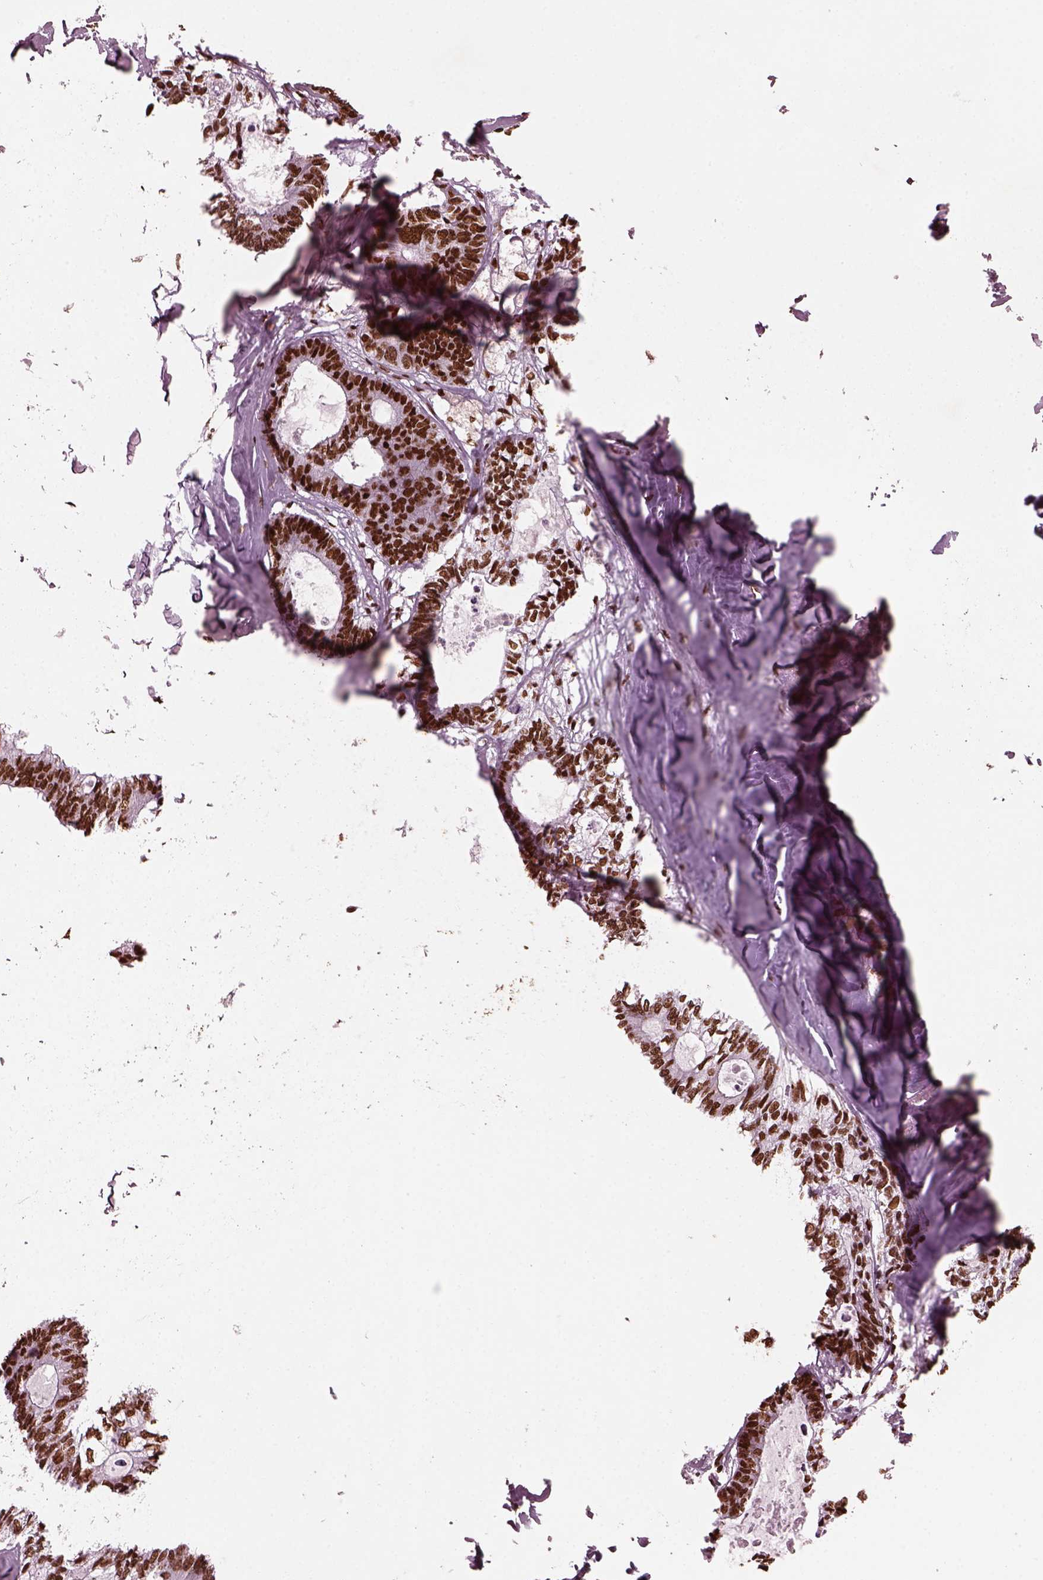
{"staining": {"intensity": "strong", "quantity": ">75%", "location": "nuclear"}, "tissue": "colorectal cancer", "cell_type": "Tumor cells", "image_type": "cancer", "snomed": [{"axis": "morphology", "description": "Adenocarcinoma, NOS"}, {"axis": "topography", "description": "Colon"}, {"axis": "topography", "description": "Rectum"}], "caption": "High-power microscopy captured an immunohistochemistry (IHC) image of colorectal cancer (adenocarcinoma), revealing strong nuclear positivity in approximately >75% of tumor cells.", "gene": "CBFA2T3", "patient": {"sex": "male", "age": 57}}